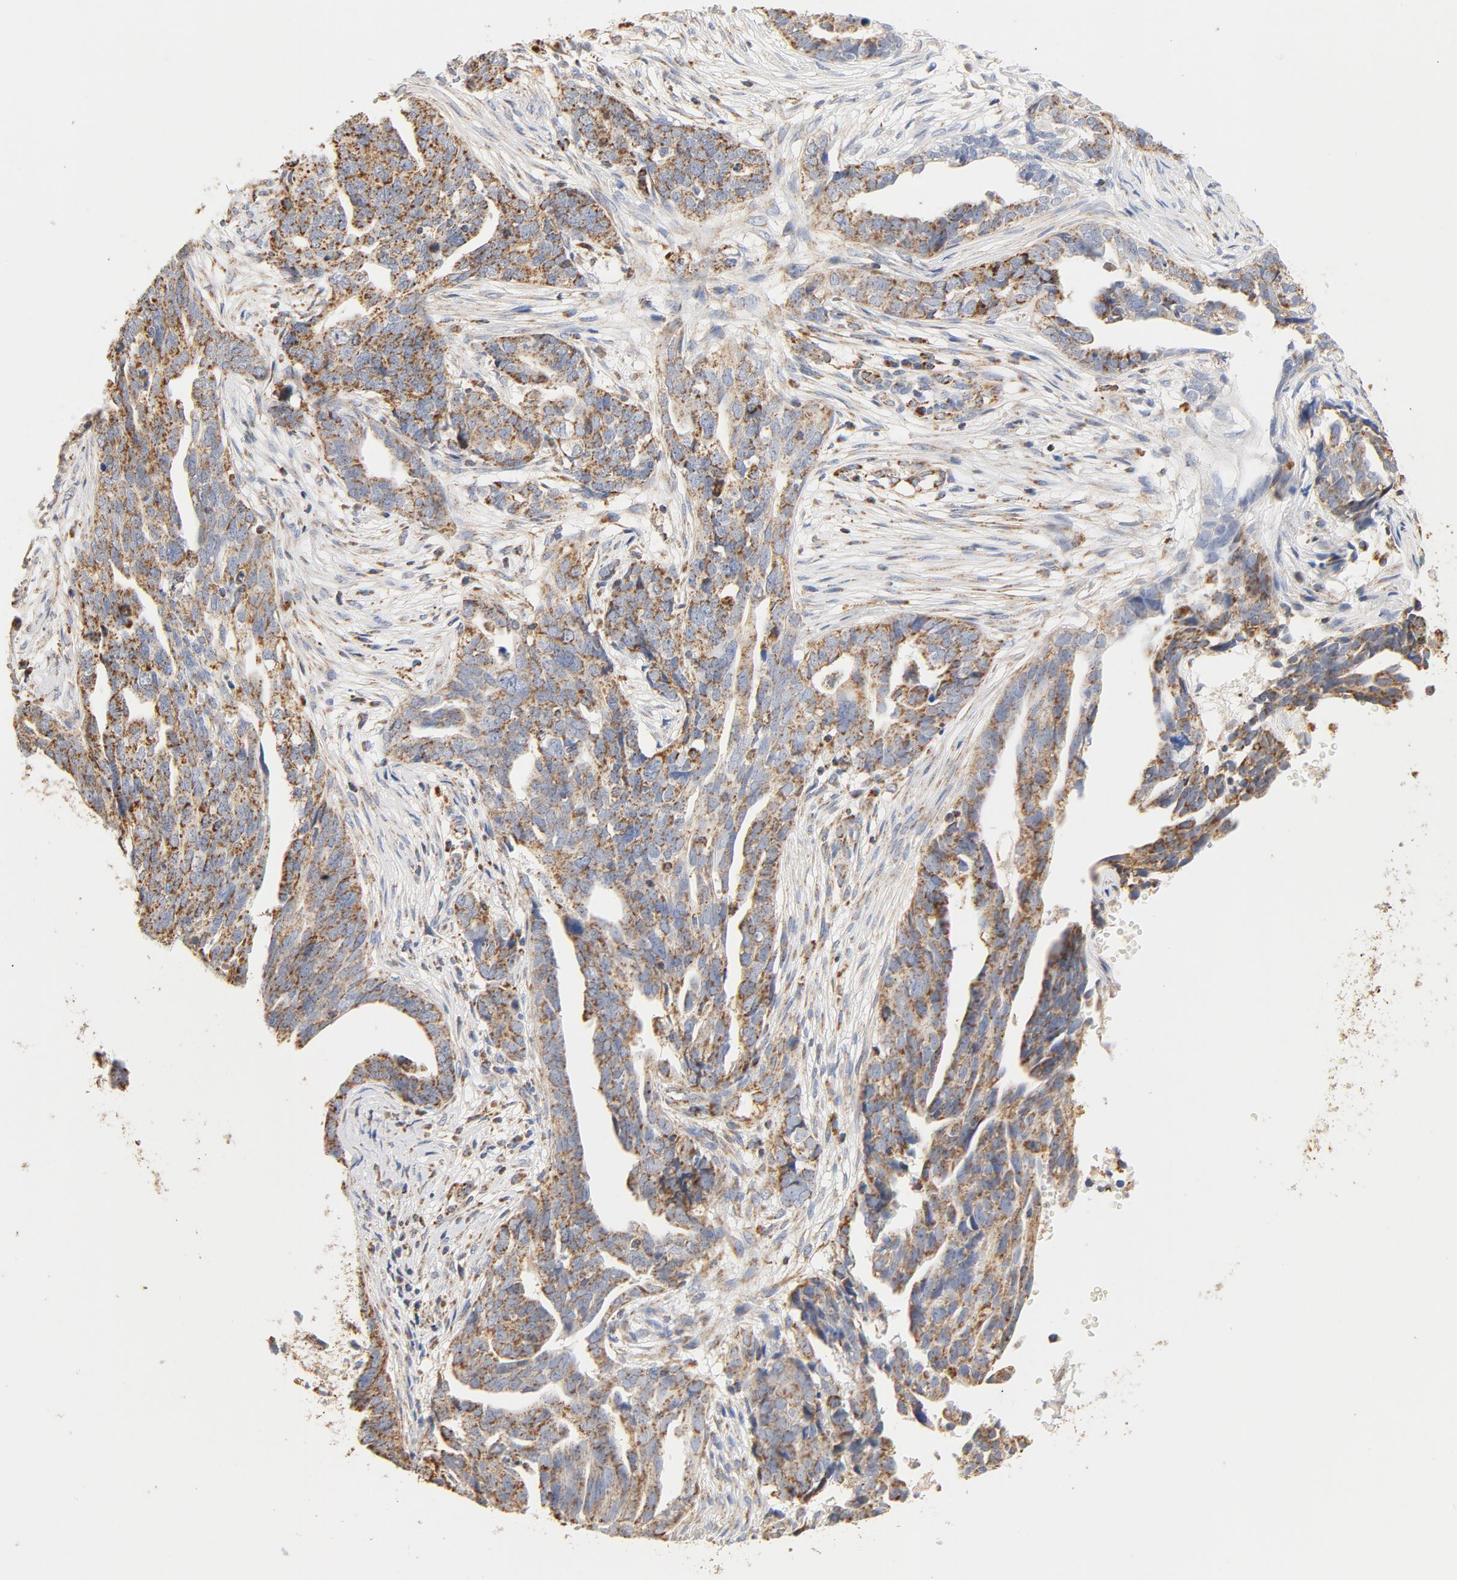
{"staining": {"intensity": "moderate", "quantity": ">75%", "location": "cytoplasmic/membranous"}, "tissue": "ovarian cancer", "cell_type": "Tumor cells", "image_type": "cancer", "snomed": [{"axis": "morphology", "description": "Normal tissue, NOS"}, {"axis": "morphology", "description": "Cystadenocarcinoma, serous, NOS"}, {"axis": "topography", "description": "Fallopian tube"}, {"axis": "topography", "description": "Ovary"}], "caption": "Ovarian serous cystadenocarcinoma was stained to show a protein in brown. There is medium levels of moderate cytoplasmic/membranous positivity in approximately >75% of tumor cells. (DAB IHC, brown staining for protein, blue staining for nuclei).", "gene": "COX4I1", "patient": {"sex": "female", "age": 56}}